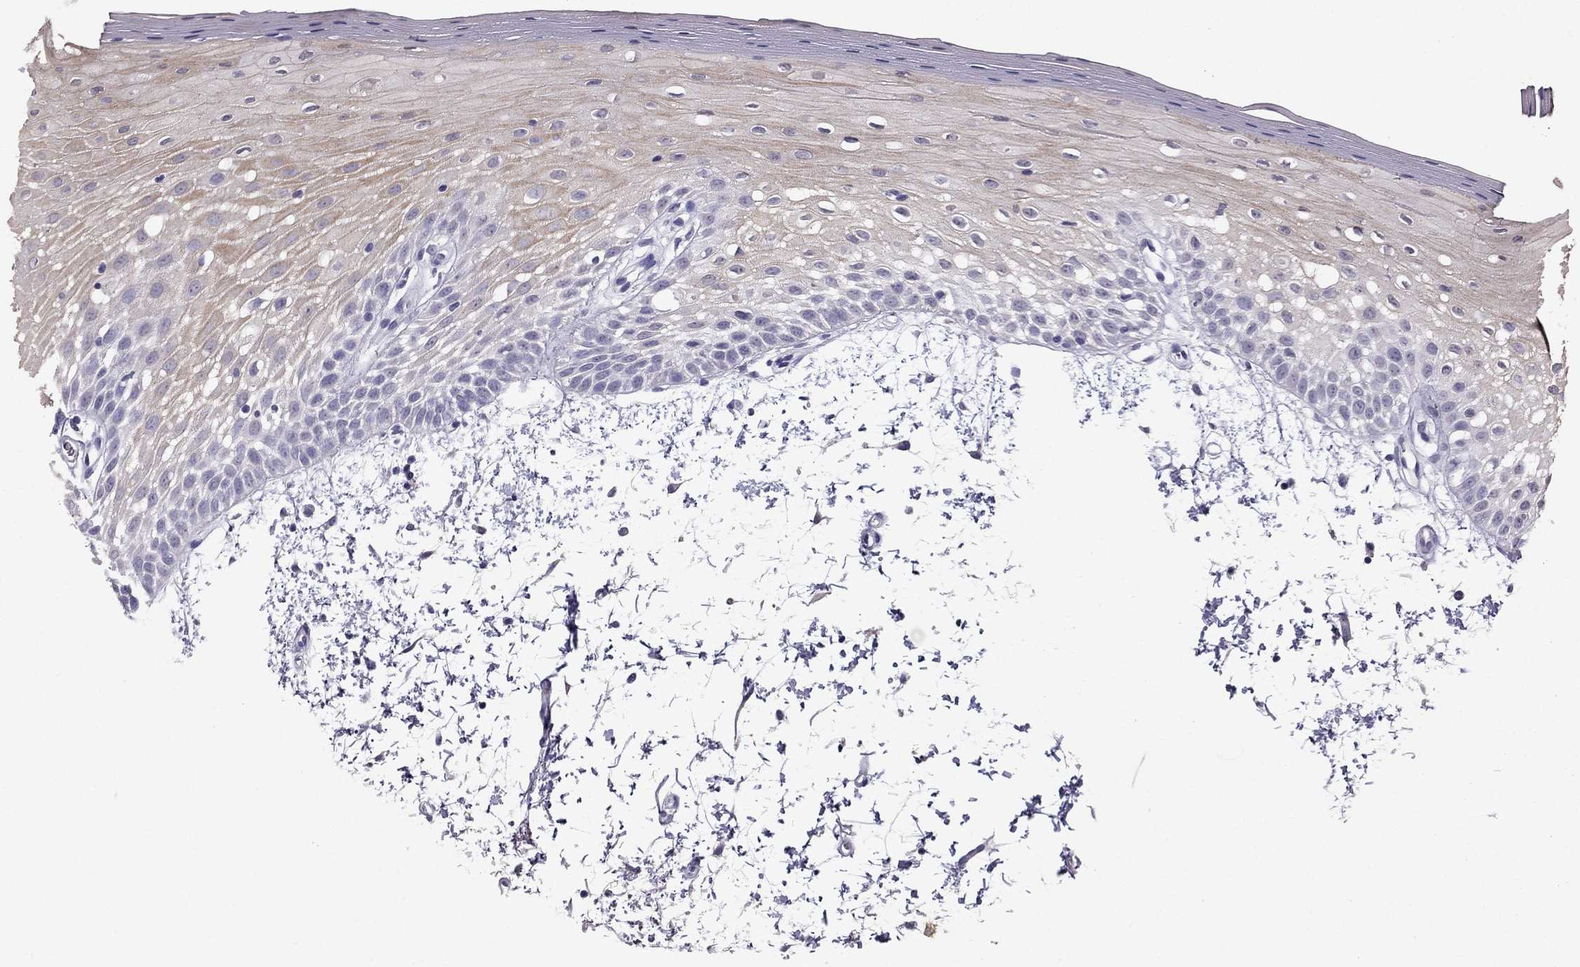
{"staining": {"intensity": "moderate", "quantity": "25%-75%", "location": "cytoplasmic/membranous"}, "tissue": "oral mucosa", "cell_type": "Squamous epithelial cells", "image_type": "normal", "snomed": [{"axis": "morphology", "description": "Normal tissue, NOS"}, {"axis": "morphology", "description": "Squamous cell carcinoma, NOS"}, {"axis": "topography", "description": "Oral tissue"}, {"axis": "topography", "description": "Head-Neck"}], "caption": "Oral mucosa stained with immunohistochemistry reveals moderate cytoplasmic/membranous expression in about 25%-75% of squamous epithelial cells.", "gene": "ARHGAP11A", "patient": {"sex": "female", "age": 75}}